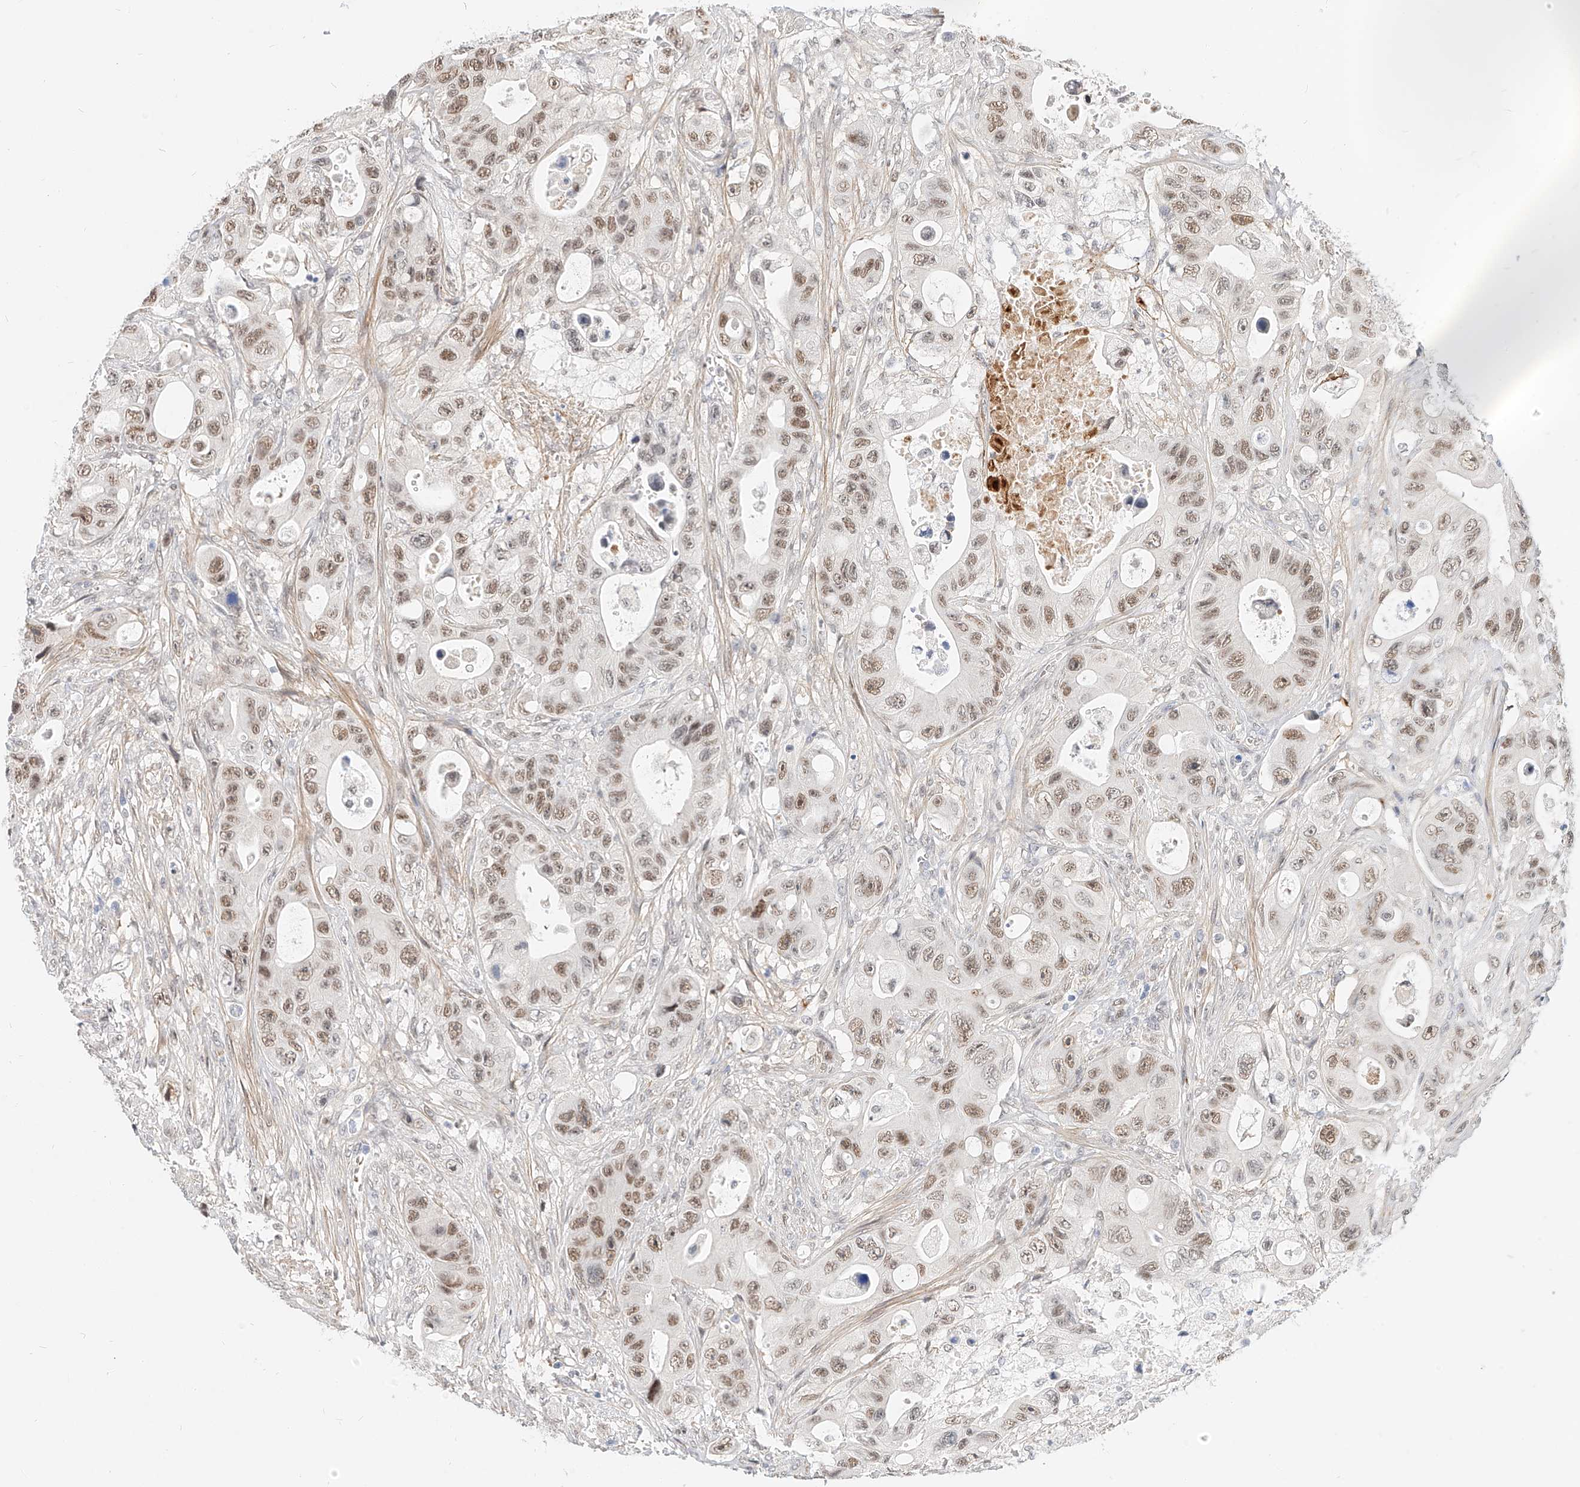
{"staining": {"intensity": "moderate", "quantity": ">75%", "location": "nuclear"}, "tissue": "colorectal cancer", "cell_type": "Tumor cells", "image_type": "cancer", "snomed": [{"axis": "morphology", "description": "Adenocarcinoma, NOS"}, {"axis": "topography", "description": "Colon"}], "caption": "Moderate nuclear expression is seen in approximately >75% of tumor cells in adenocarcinoma (colorectal).", "gene": "CBX8", "patient": {"sex": "female", "age": 46}}